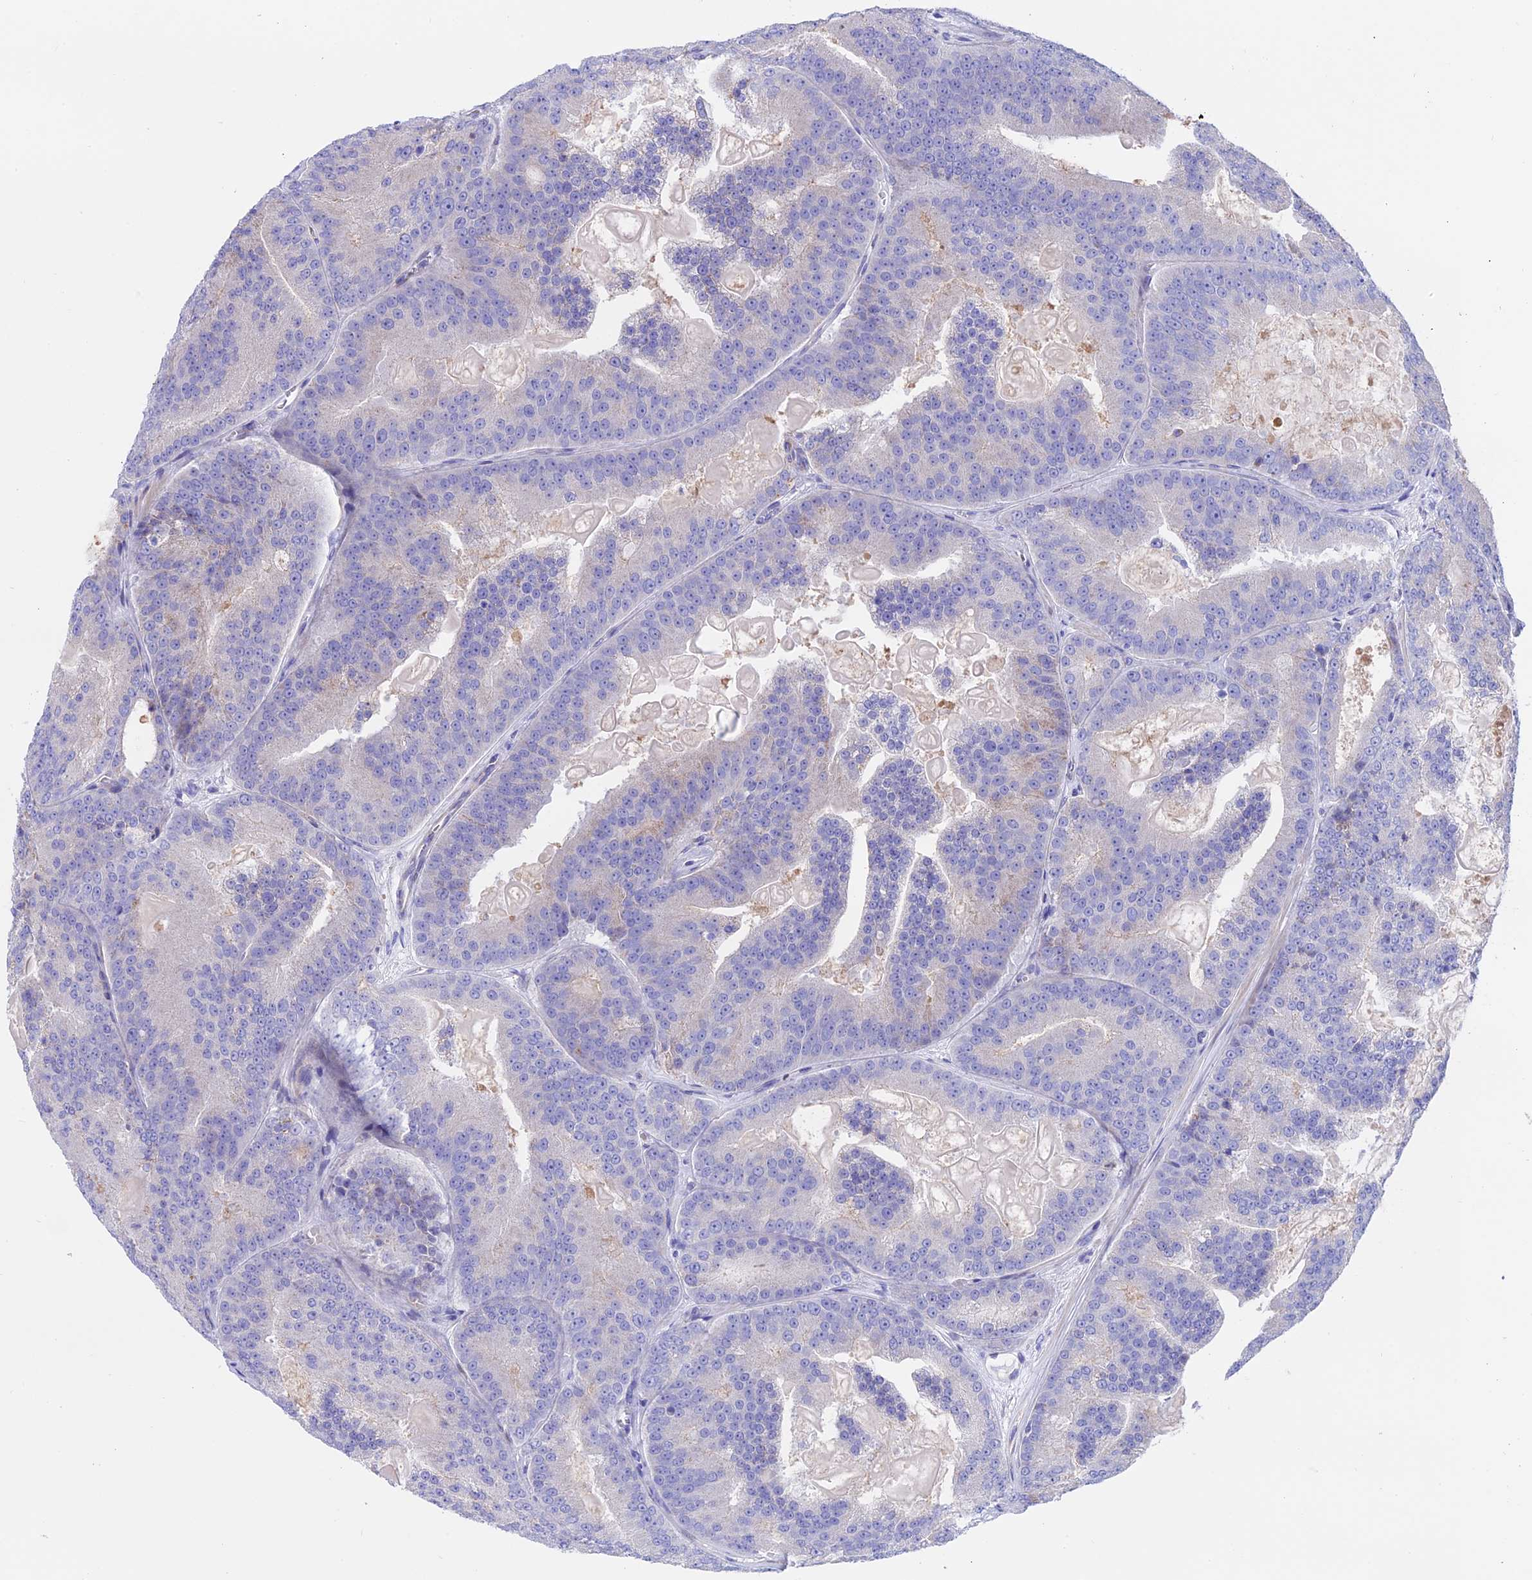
{"staining": {"intensity": "negative", "quantity": "none", "location": "none"}, "tissue": "prostate cancer", "cell_type": "Tumor cells", "image_type": "cancer", "snomed": [{"axis": "morphology", "description": "Adenocarcinoma, High grade"}, {"axis": "topography", "description": "Prostate"}], "caption": "High magnification brightfield microscopy of high-grade adenocarcinoma (prostate) stained with DAB (3,3'-diaminobenzidine) (brown) and counterstained with hematoxylin (blue): tumor cells show no significant positivity.", "gene": "TMEM138", "patient": {"sex": "male", "age": 61}}